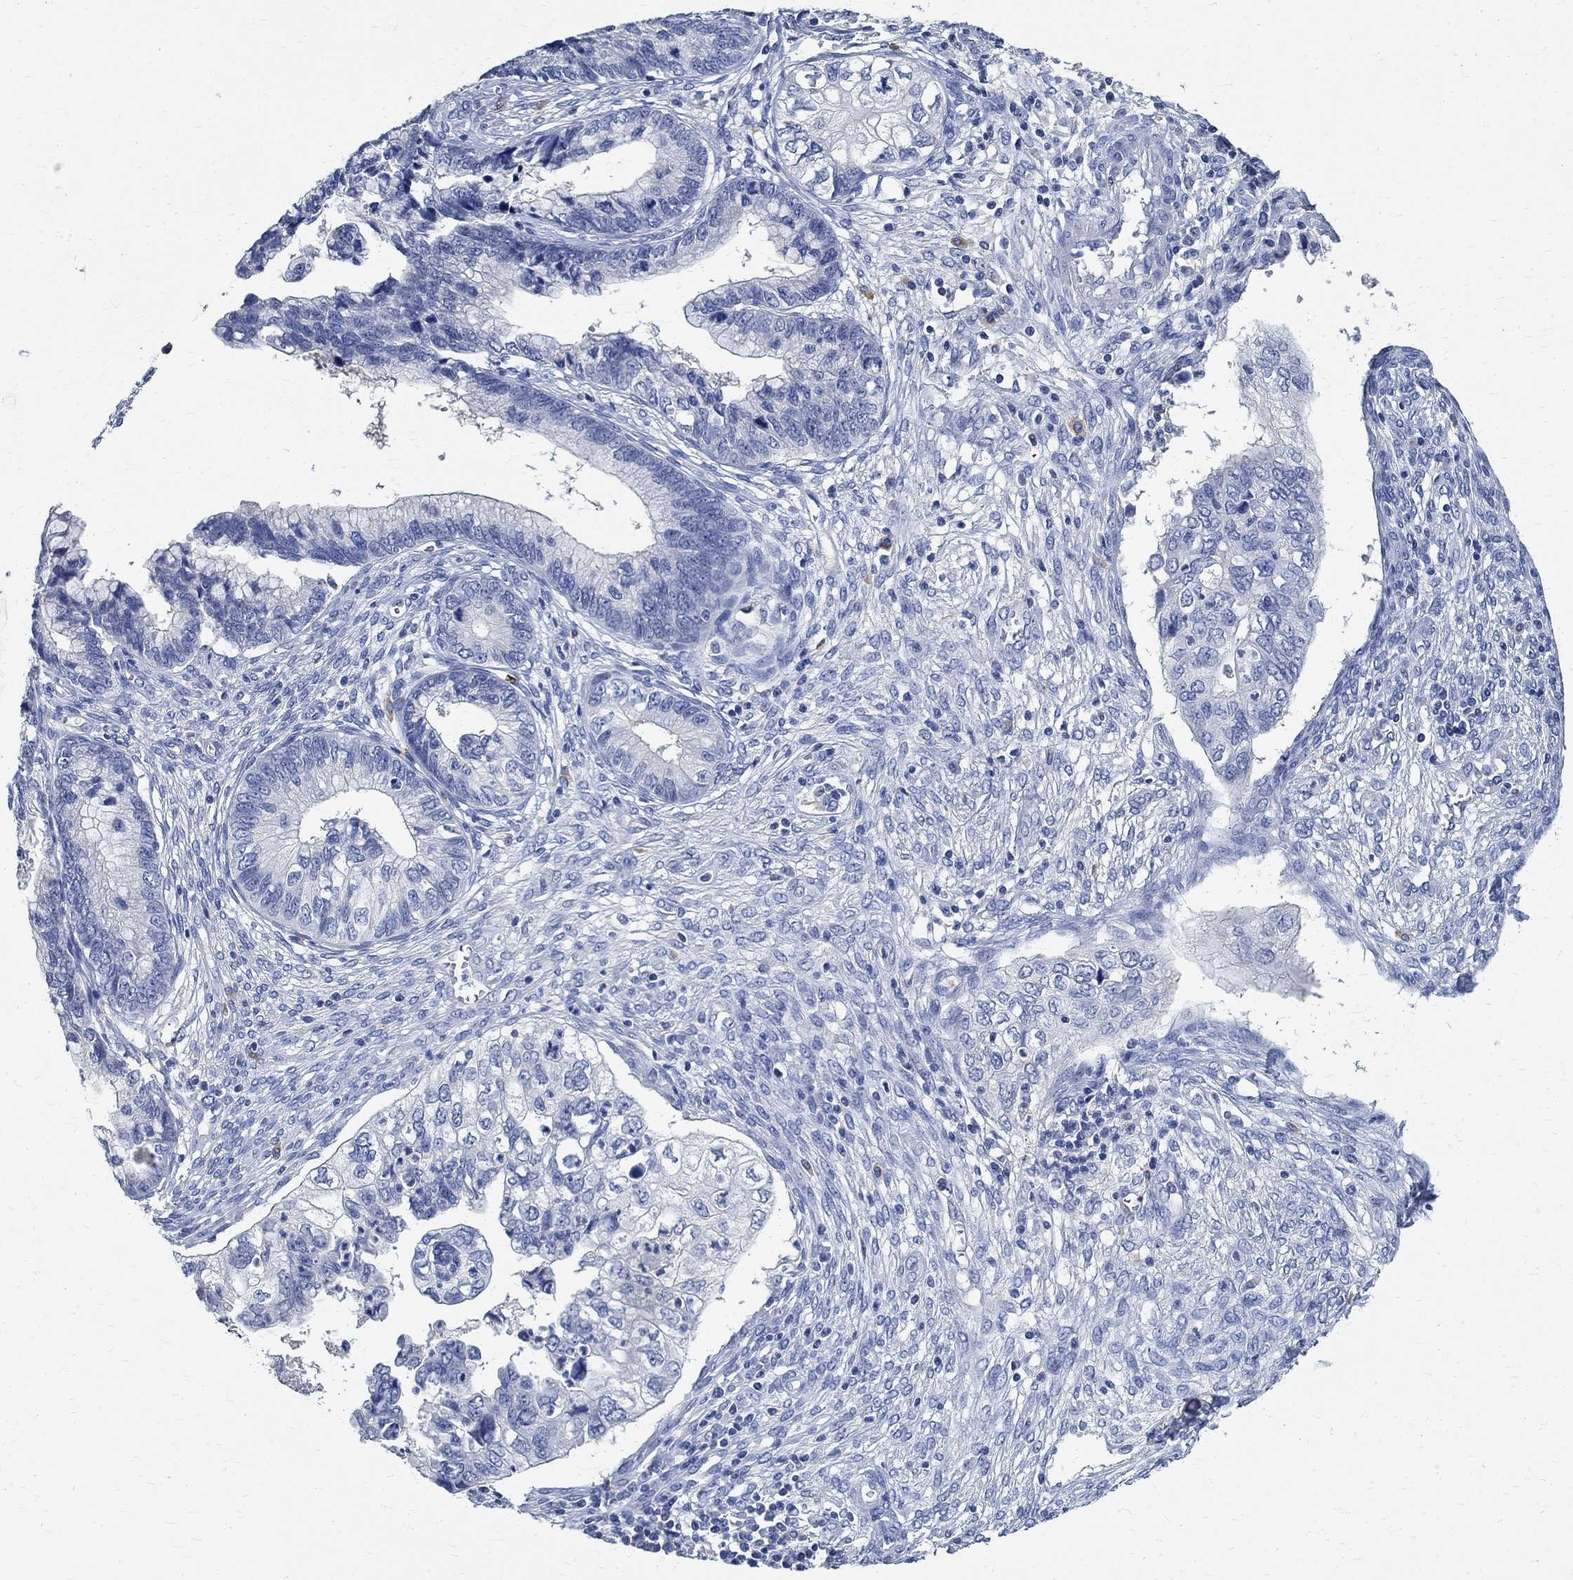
{"staining": {"intensity": "negative", "quantity": "none", "location": "none"}, "tissue": "cervical cancer", "cell_type": "Tumor cells", "image_type": "cancer", "snomed": [{"axis": "morphology", "description": "Adenocarcinoma, NOS"}, {"axis": "topography", "description": "Cervix"}], "caption": "Tumor cells show no significant positivity in cervical cancer (adenocarcinoma).", "gene": "PRX", "patient": {"sex": "female", "age": 44}}